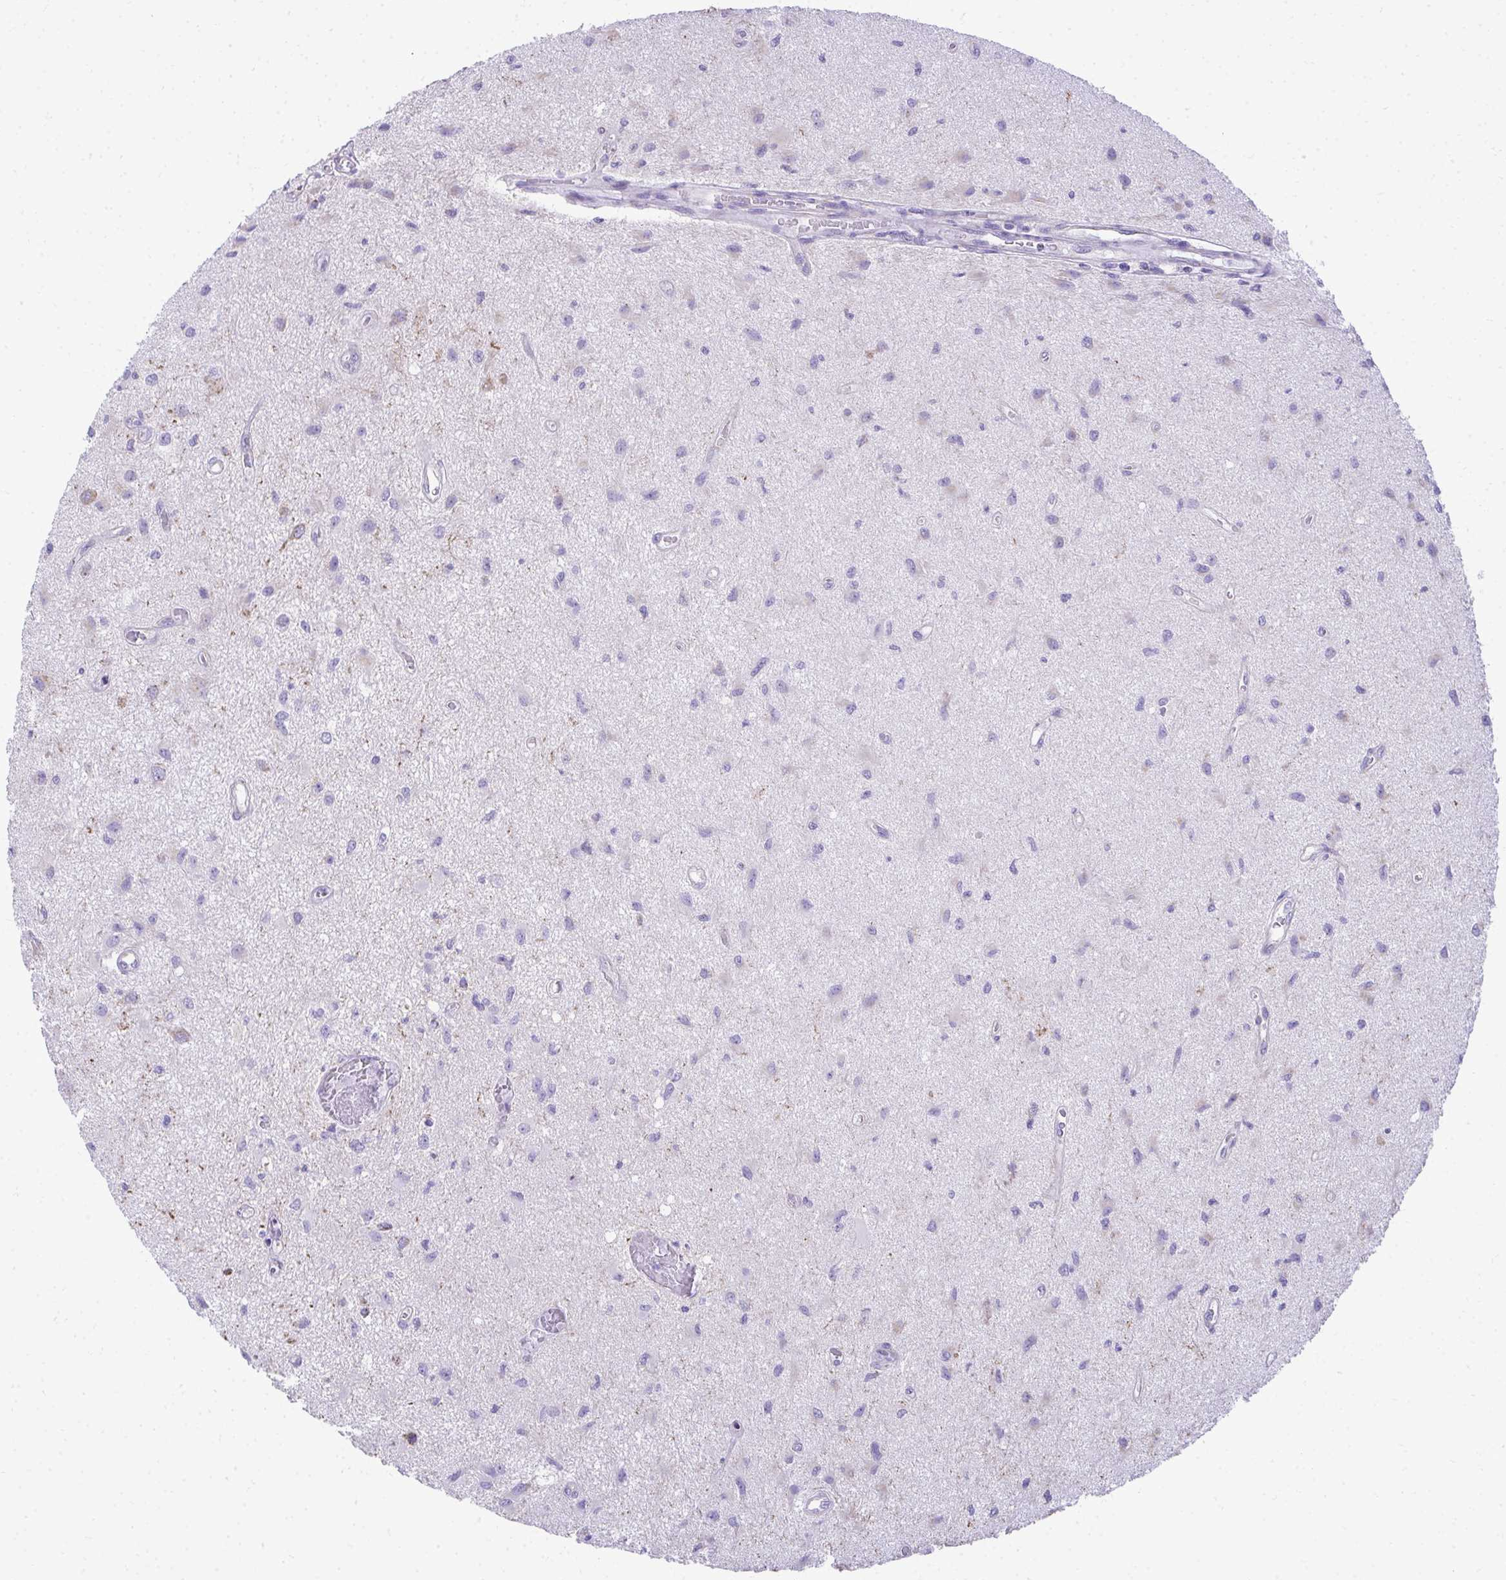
{"staining": {"intensity": "negative", "quantity": "none", "location": "none"}, "tissue": "glioma", "cell_type": "Tumor cells", "image_type": "cancer", "snomed": [{"axis": "morphology", "description": "Glioma, malignant, High grade"}, {"axis": "topography", "description": "Brain"}], "caption": "Tumor cells show no significant staining in glioma. Brightfield microscopy of immunohistochemistry stained with DAB (3,3'-diaminobenzidine) (brown) and hematoxylin (blue), captured at high magnification.", "gene": "MPZL2", "patient": {"sex": "male", "age": 67}}